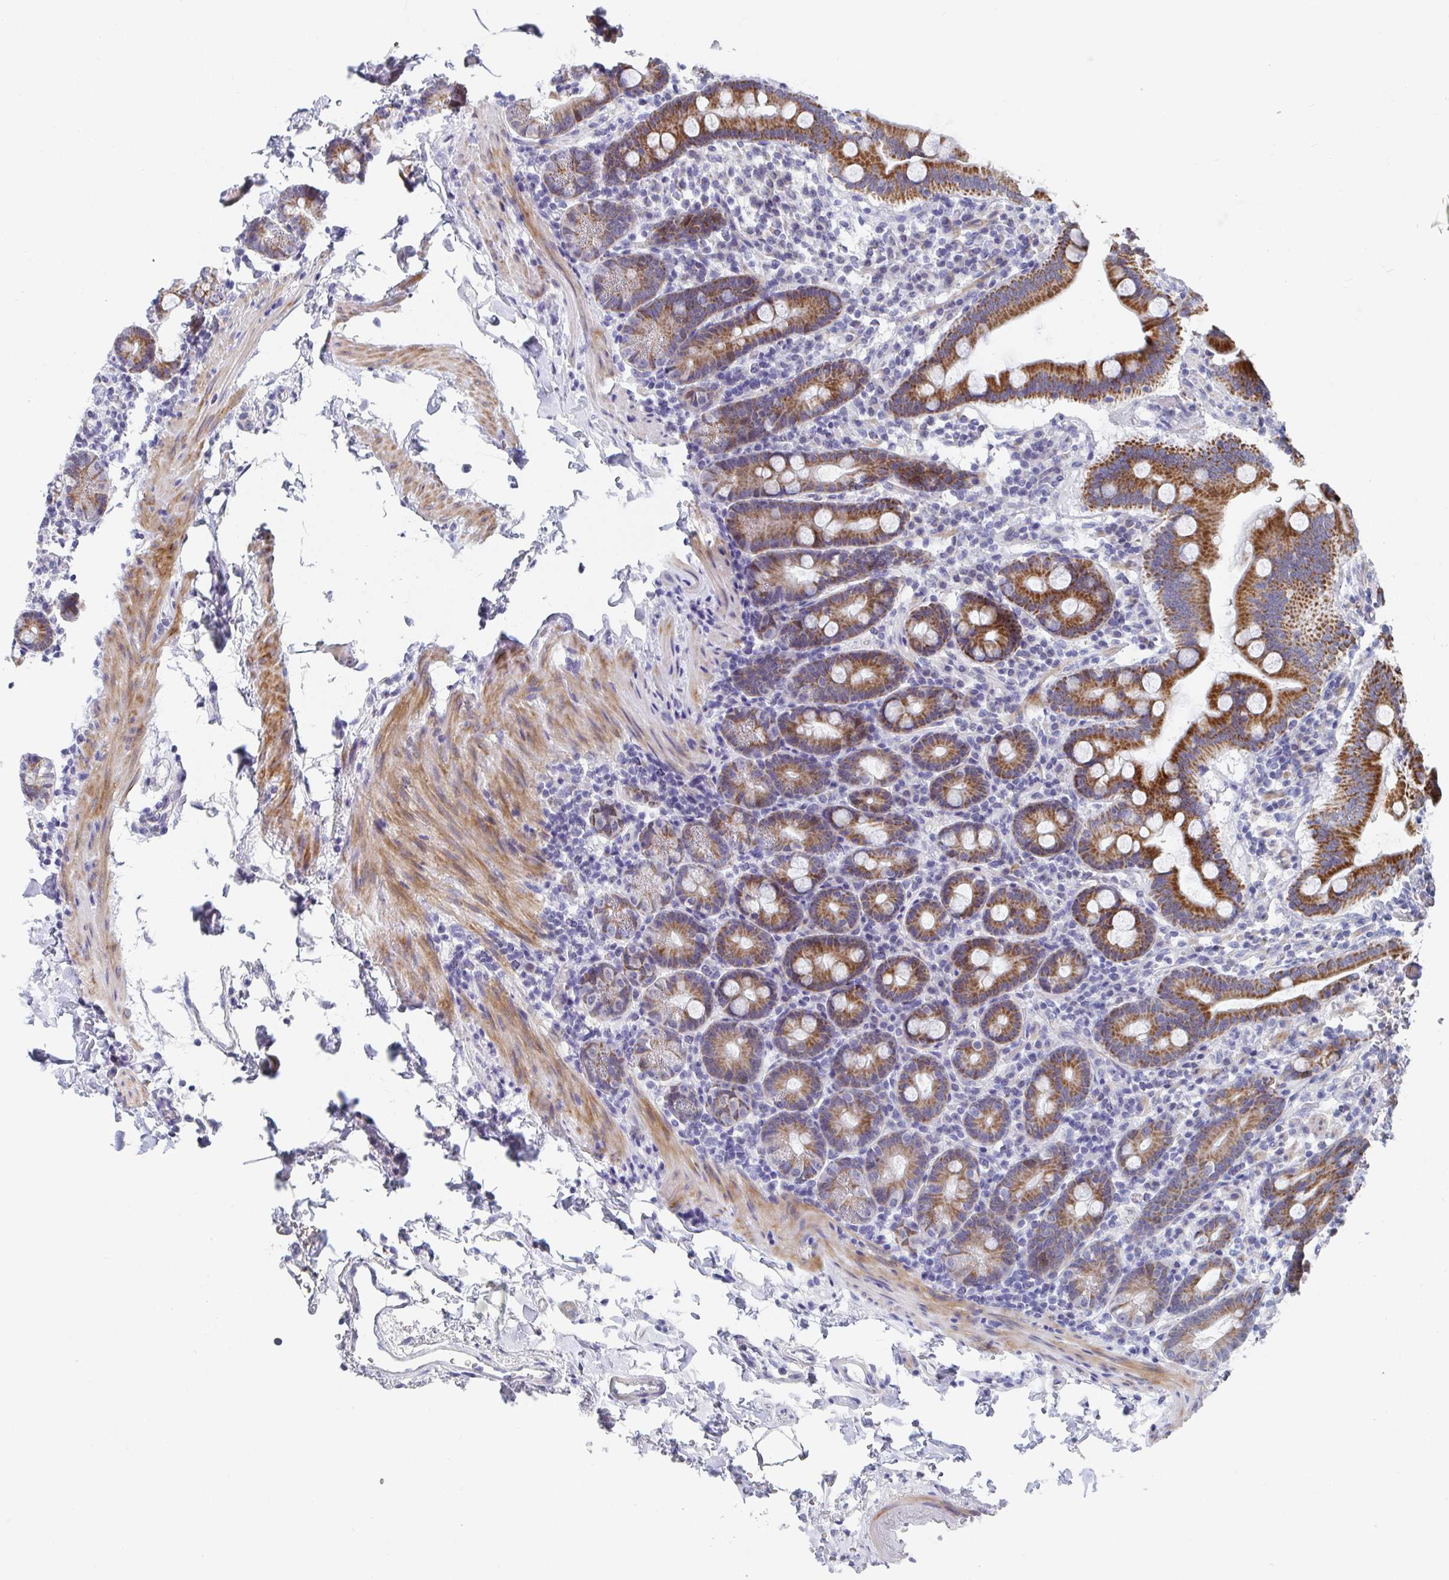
{"staining": {"intensity": "strong", "quantity": ">75%", "location": "cytoplasmic/membranous"}, "tissue": "duodenum", "cell_type": "Glandular cells", "image_type": "normal", "snomed": [{"axis": "morphology", "description": "Normal tissue, NOS"}, {"axis": "topography", "description": "Pancreas"}, {"axis": "topography", "description": "Duodenum"}], "caption": "Brown immunohistochemical staining in benign duodenum reveals strong cytoplasmic/membranous positivity in approximately >75% of glandular cells.", "gene": "ATP5F1C", "patient": {"sex": "male", "age": 59}}